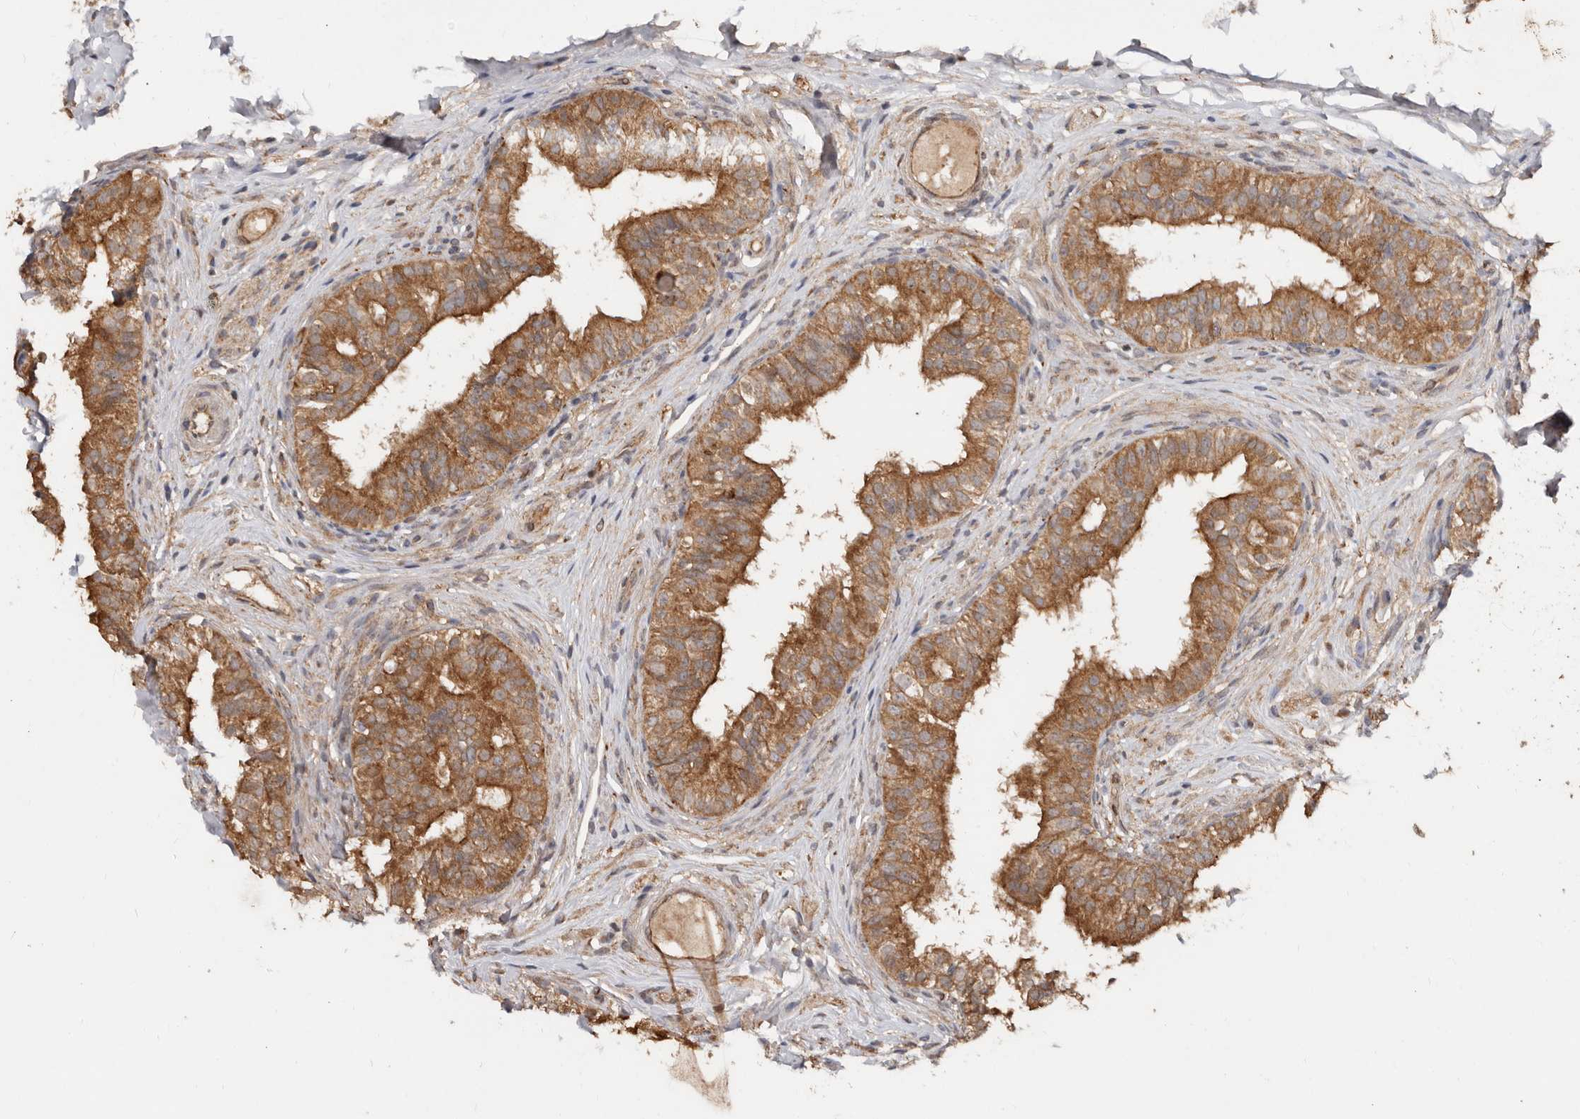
{"staining": {"intensity": "strong", "quantity": ">75%", "location": "cytoplasmic/membranous"}, "tissue": "epididymis", "cell_type": "Glandular cells", "image_type": "normal", "snomed": [{"axis": "morphology", "description": "Normal tissue, NOS"}, {"axis": "topography", "description": "Epididymis"}], "caption": "DAB immunohistochemical staining of normal human epididymis reveals strong cytoplasmic/membranous protein positivity in approximately >75% of glandular cells. Immunohistochemistry stains the protein in brown and the nuclei are stained blue.", "gene": "RSPO2", "patient": {"sex": "male", "age": 49}}